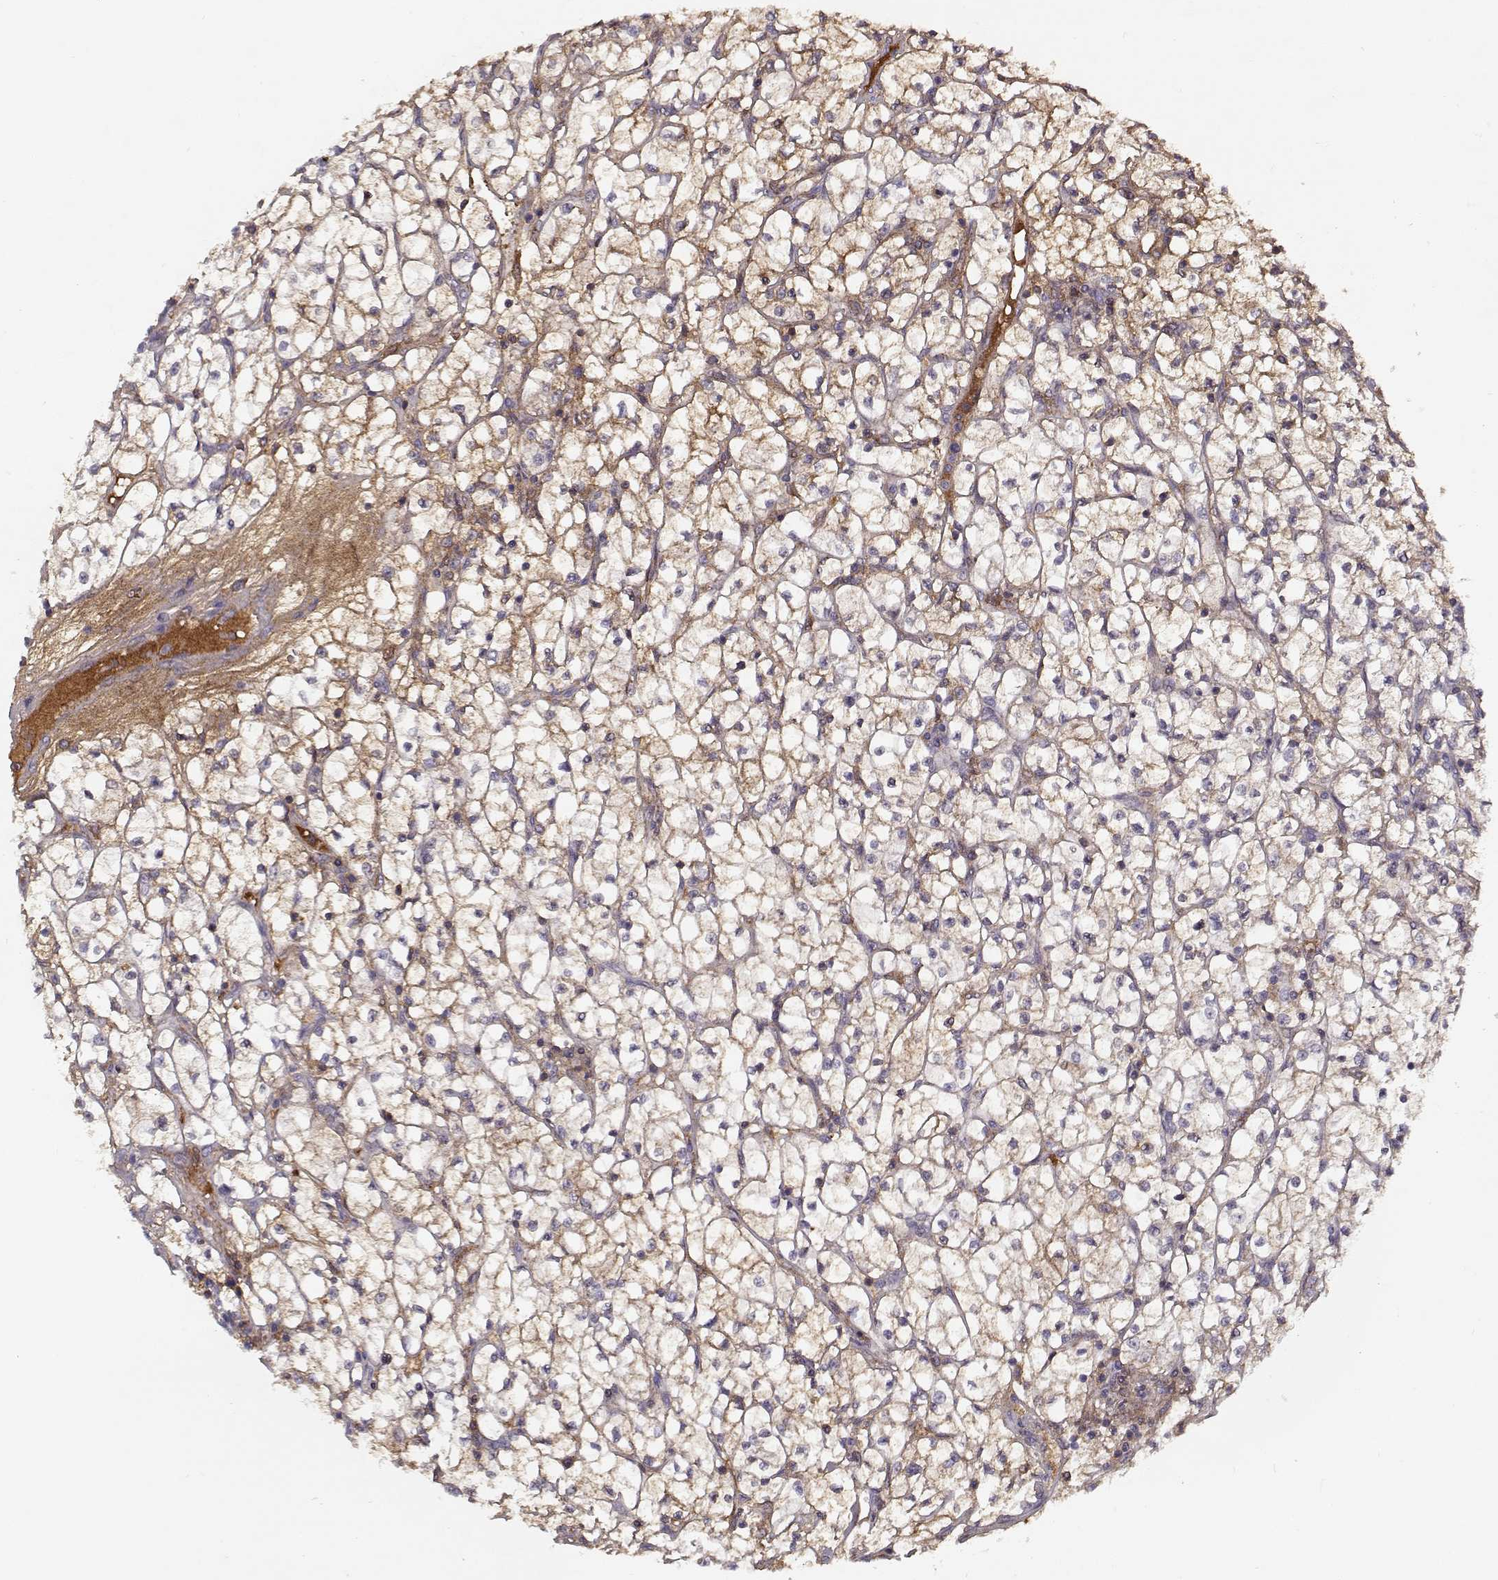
{"staining": {"intensity": "weak", "quantity": ">75%", "location": "cytoplasmic/membranous"}, "tissue": "renal cancer", "cell_type": "Tumor cells", "image_type": "cancer", "snomed": [{"axis": "morphology", "description": "Adenocarcinoma, NOS"}, {"axis": "topography", "description": "Kidney"}], "caption": "Immunohistochemical staining of human renal cancer (adenocarcinoma) displays low levels of weak cytoplasmic/membranous protein positivity in about >75% of tumor cells. The protein of interest is stained brown, and the nuclei are stained in blue (DAB IHC with brightfield microscopy, high magnification).", "gene": "LUM", "patient": {"sex": "female", "age": 64}}